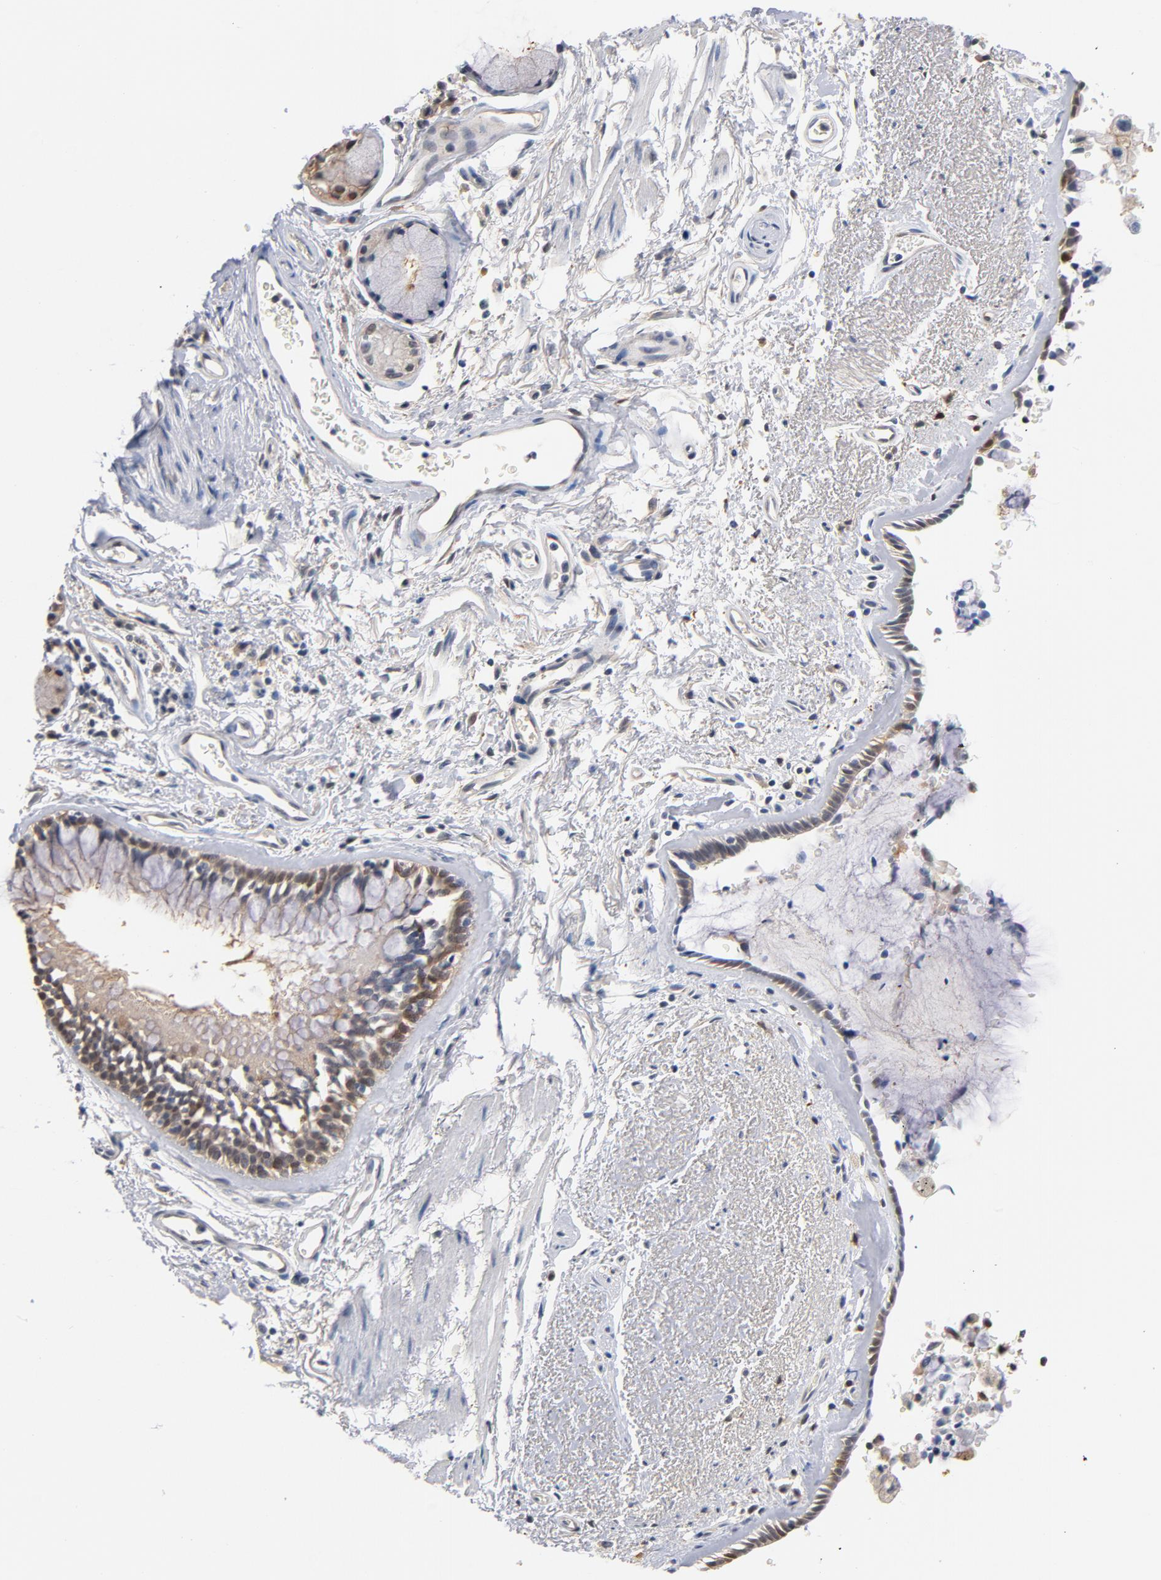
{"staining": {"intensity": "moderate", "quantity": "25%-75%", "location": "cytoplasmic/membranous"}, "tissue": "bronchus", "cell_type": "Respiratory epithelial cells", "image_type": "normal", "snomed": [{"axis": "morphology", "description": "Normal tissue, NOS"}, {"axis": "morphology", "description": "Adenocarcinoma, NOS"}, {"axis": "topography", "description": "Bronchus"}, {"axis": "topography", "description": "Lung"}], "caption": "Immunohistochemistry (IHC) micrograph of normal bronchus: bronchus stained using immunohistochemistry (IHC) exhibits medium levels of moderate protein expression localized specifically in the cytoplasmic/membranous of respiratory epithelial cells, appearing as a cytoplasmic/membranous brown color.", "gene": "MIF", "patient": {"sex": "male", "age": 71}}